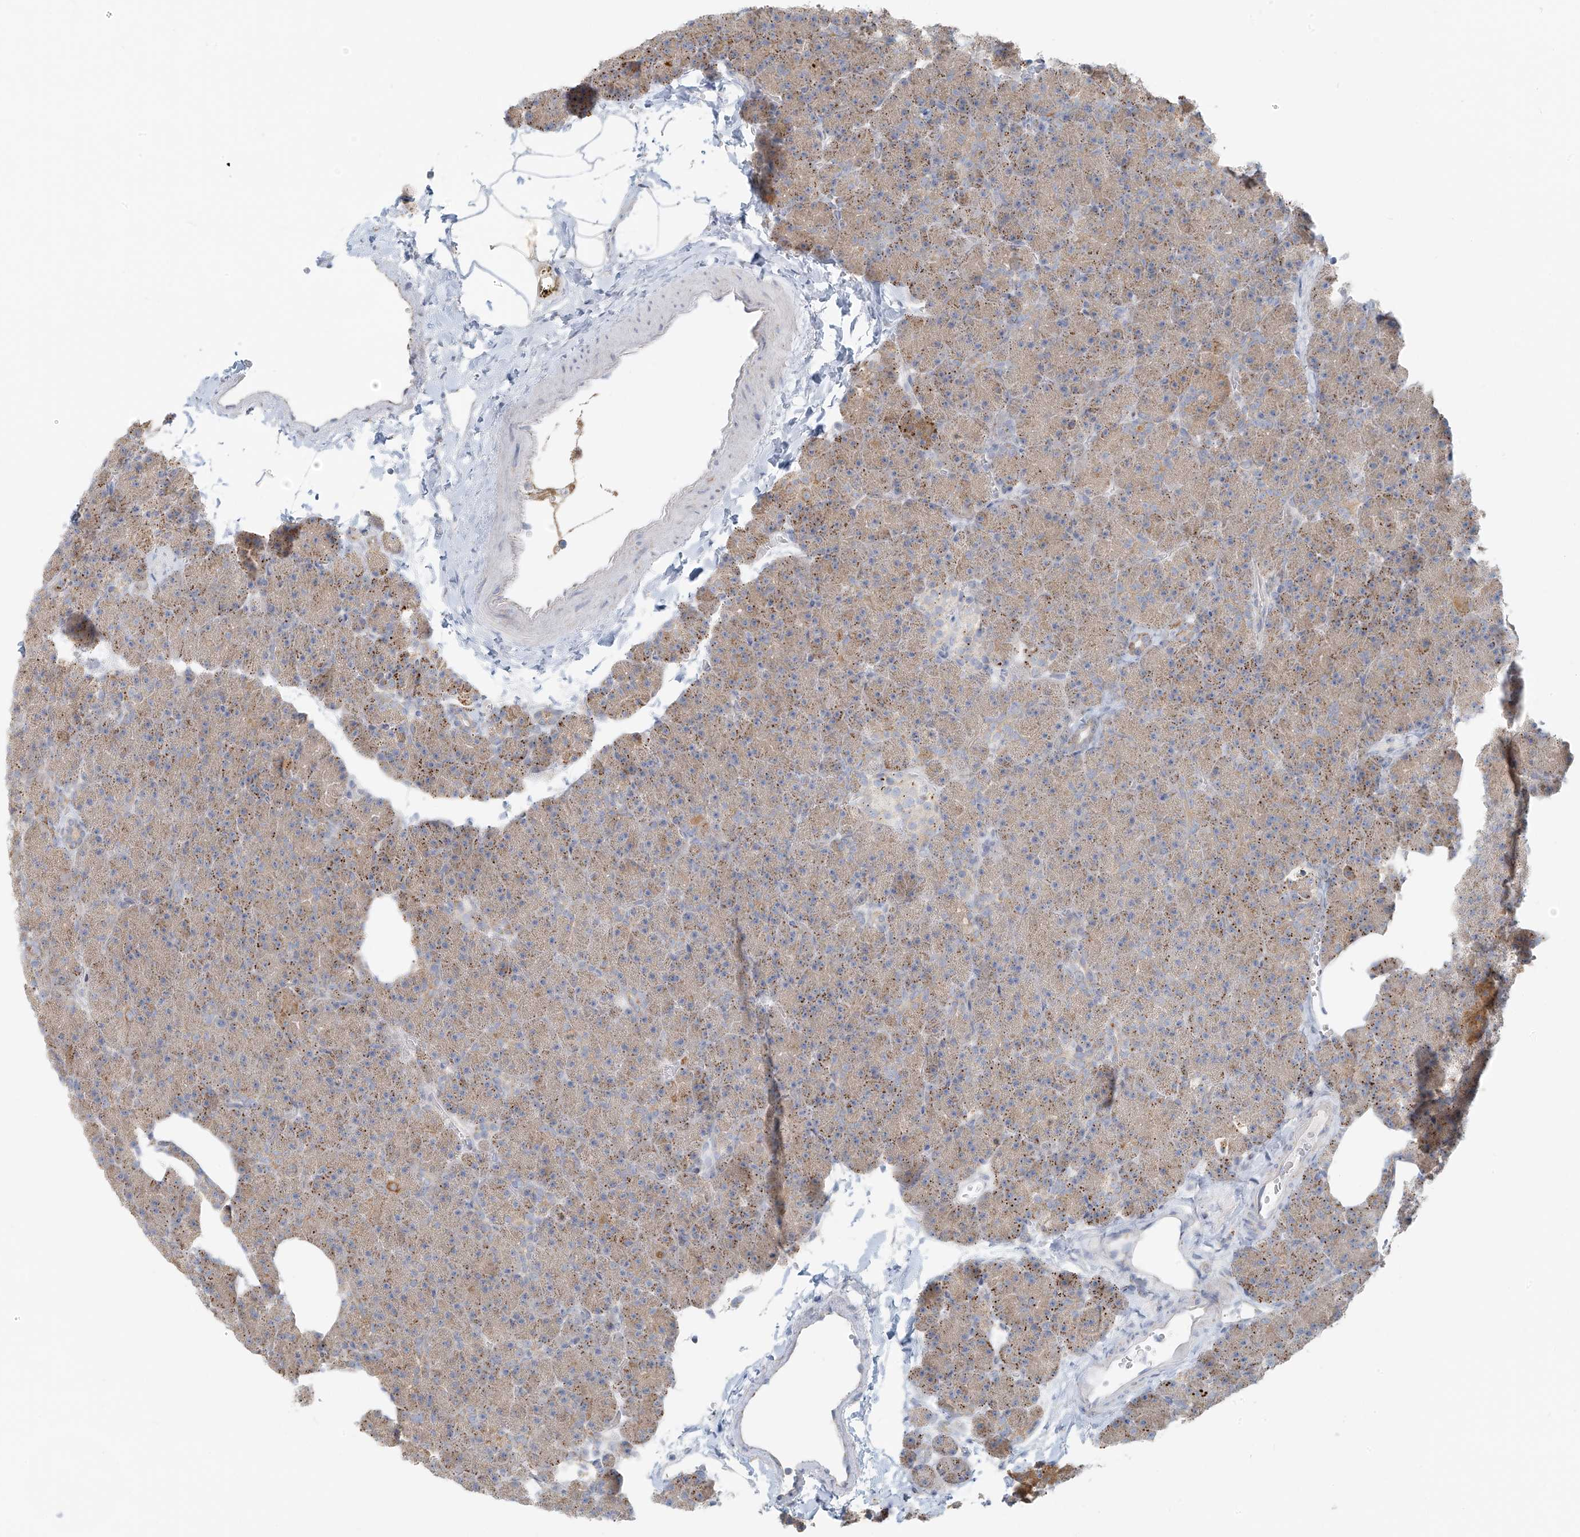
{"staining": {"intensity": "weak", "quantity": "25%-75%", "location": "cytoplasmic/membranous"}, "tissue": "pancreas", "cell_type": "Exocrine glandular cells", "image_type": "normal", "snomed": [{"axis": "morphology", "description": "Normal tissue, NOS"}, {"axis": "morphology", "description": "Carcinoid, malignant, NOS"}, {"axis": "topography", "description": "Pancreas"}], "caption": "Immunohistochemistry (IHC) histopathology image of unremarkable pancreas: pancreas stained using immunohistochemistry (IHC) exhibits low levels of weak protein expression localized specifically in the cytoplasmic/membranous of exocrine glandular cells, appearing as a cytoplasmic/membranous brown color.", "gene": "UST", "patient": {"sex": "female", "age": 35}}